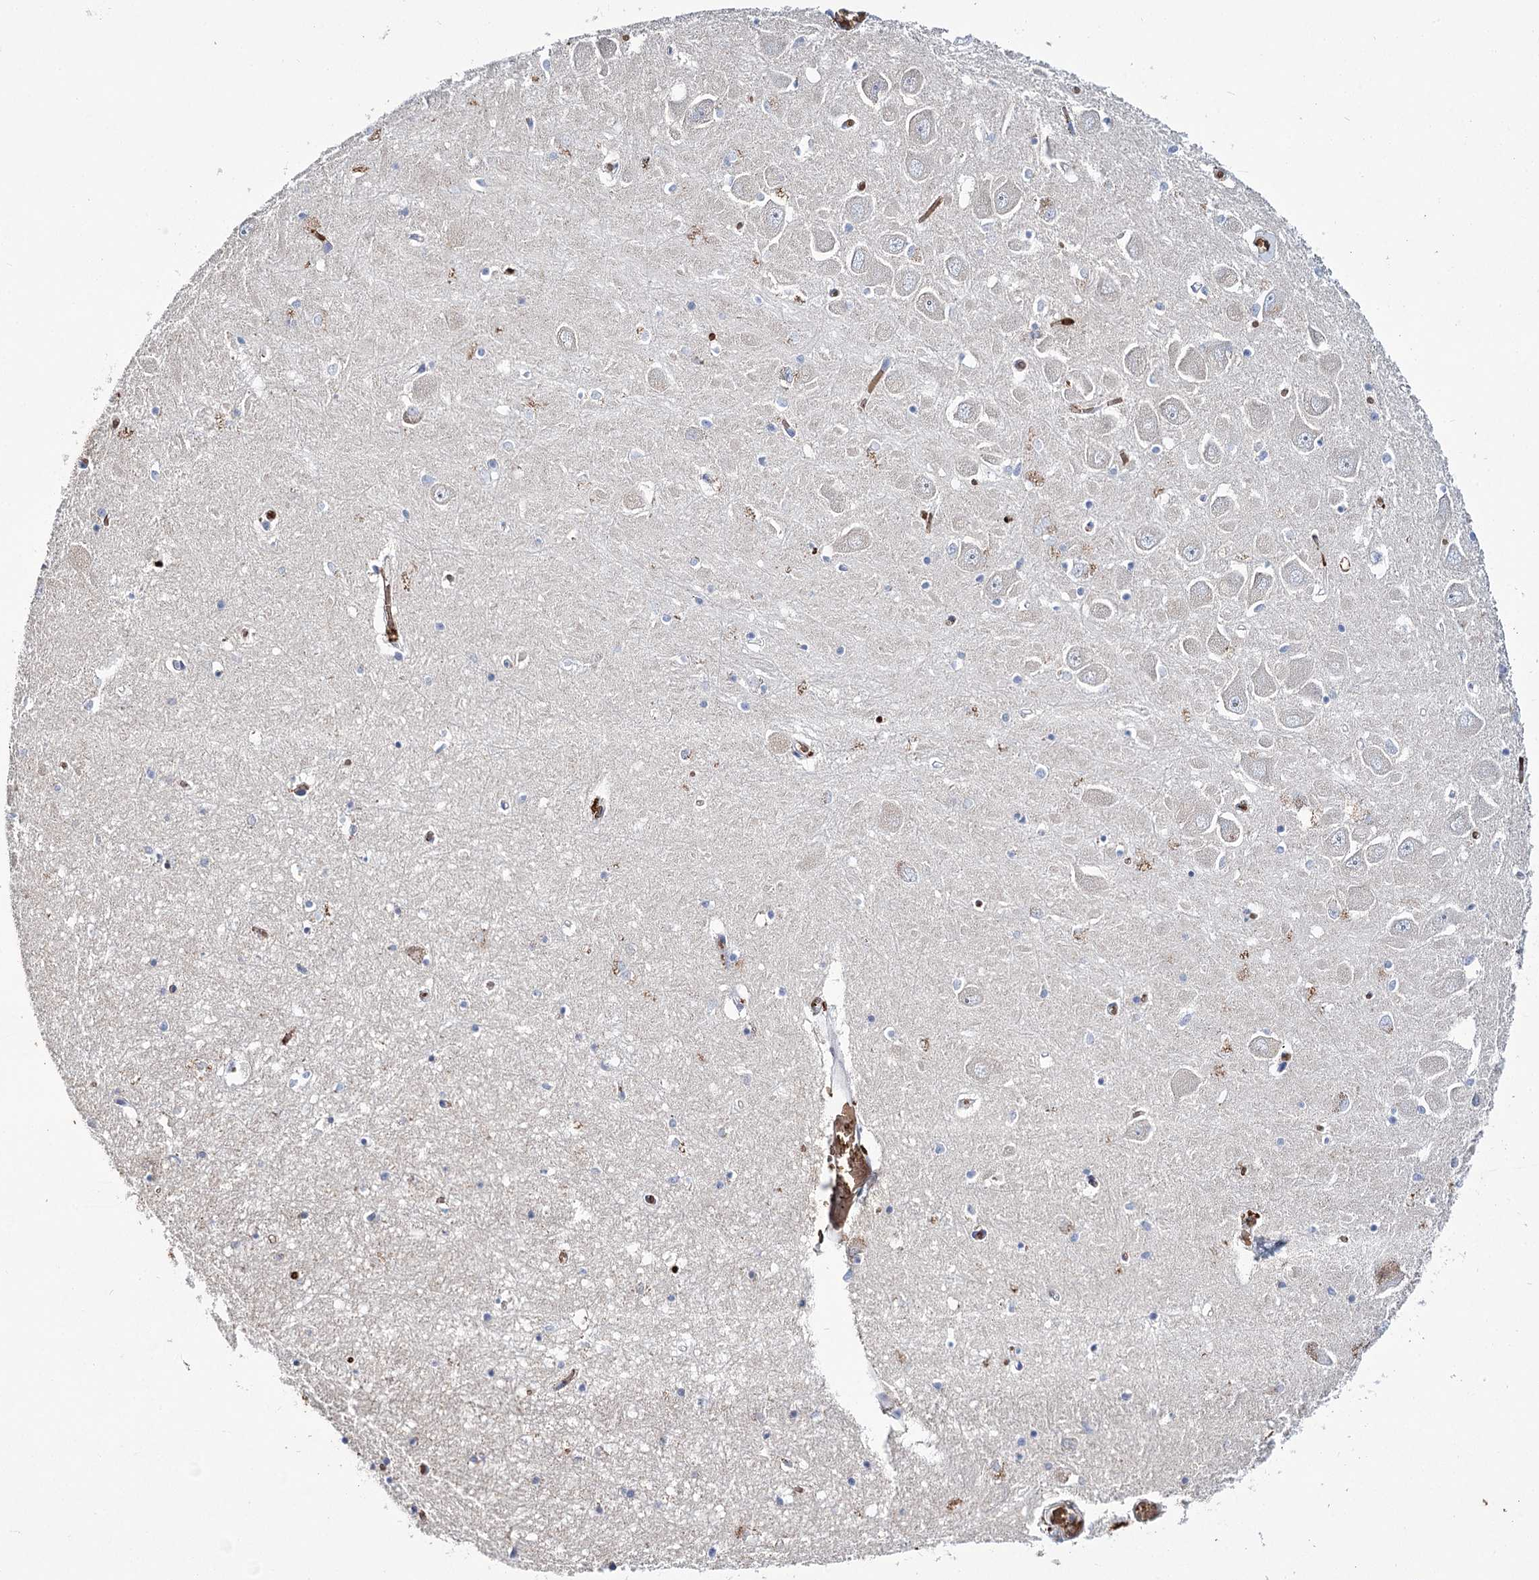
{"staining": {"intensity": "negative", "quantity": "none", "location": "none"}, "tissue": "hippocampus", "cell_type": "Glial cells", "image_type": "normal", "snomed": [{"axis": "morphology", "description": "Normal tissue, NOS"}, {"axis": "topography", "description": "Hippocampus"}], "caption": "IHC image of normal hippocampus: hippocampus stained with DAB exhibits no significant protein staining in glial cells.", "gene": "GBF1", "patient": {"sex": "male", "age": 70}}